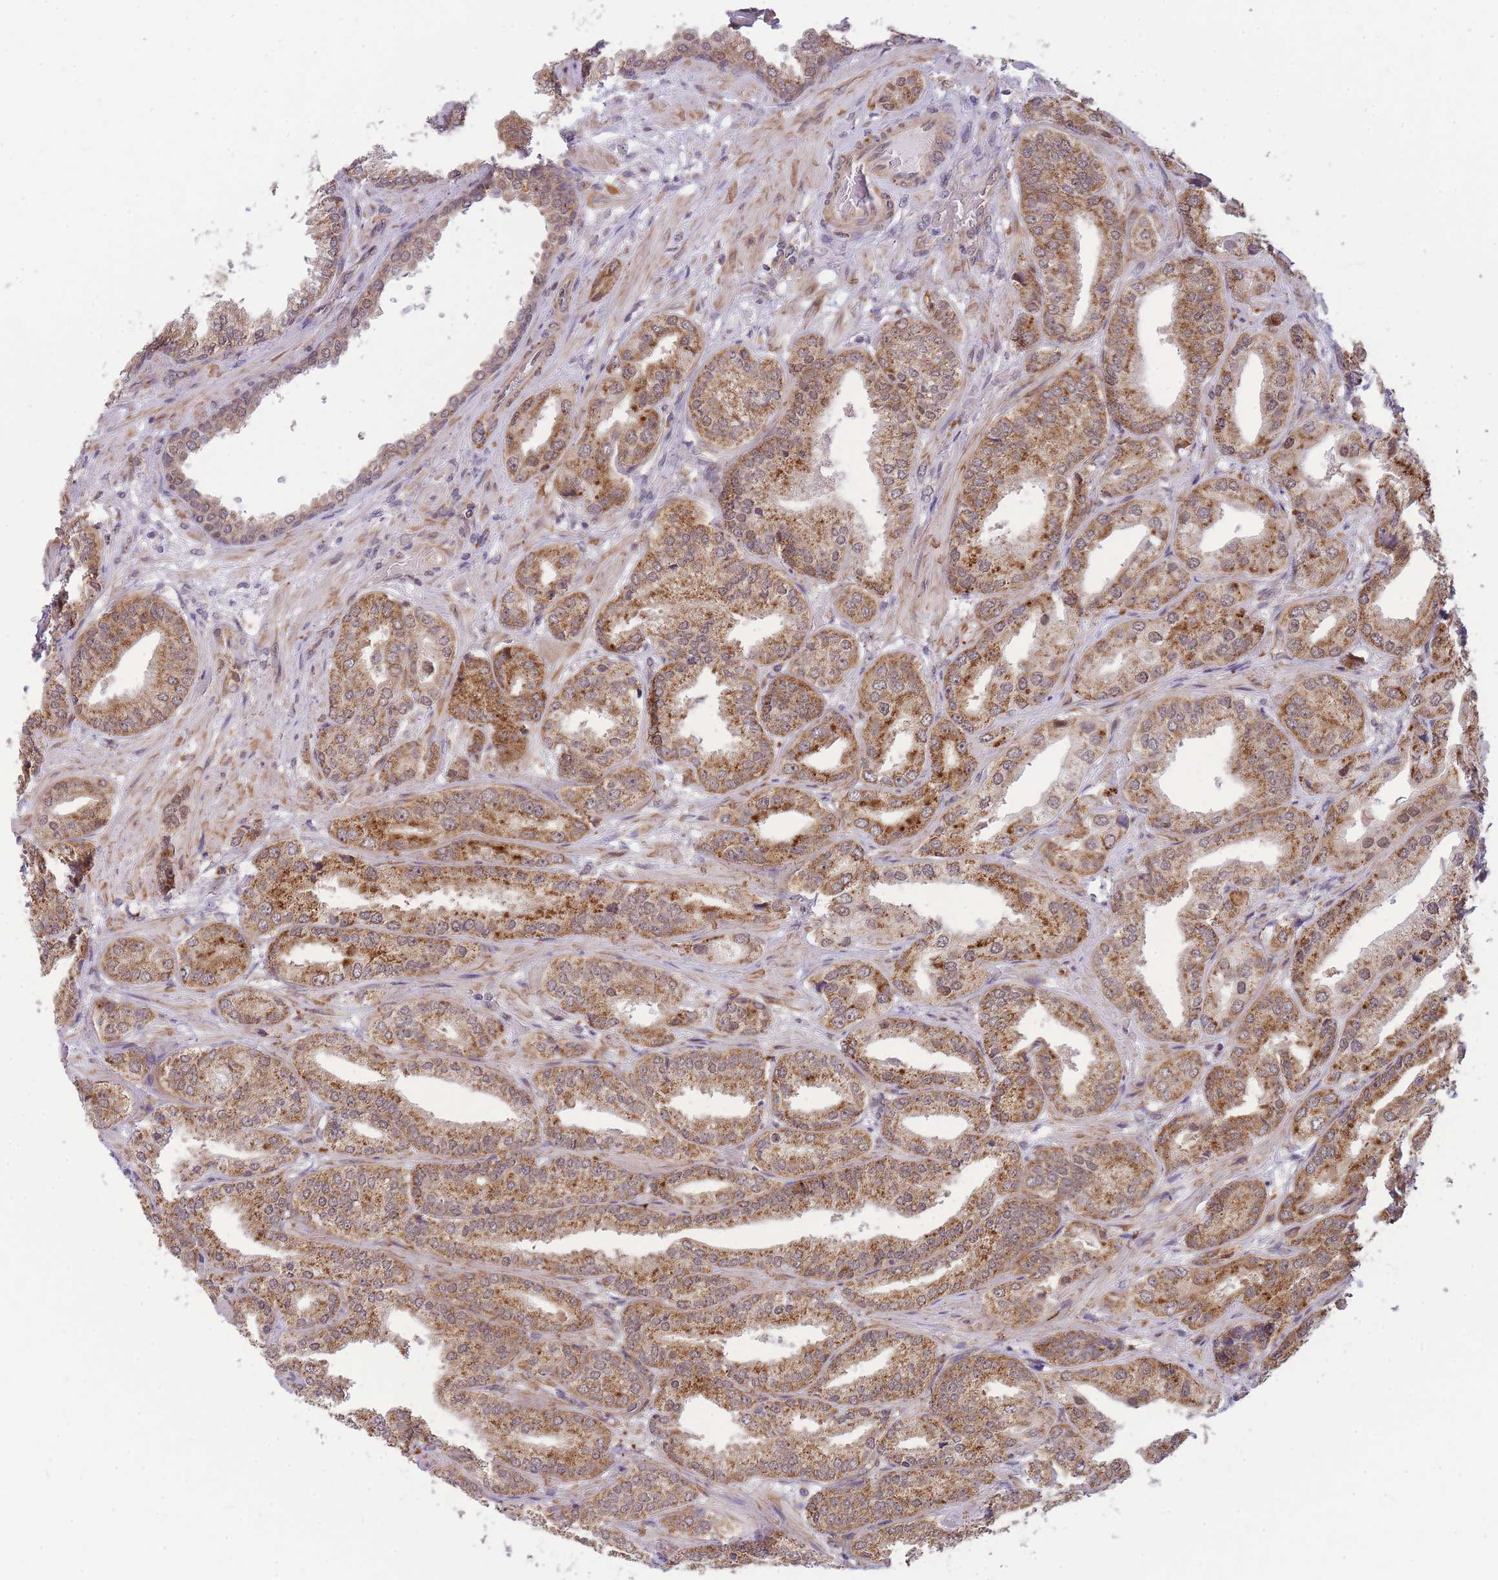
{"staining": {"intensity": "moderate", "quantity": ">75%", "location": "cytoplasmic/membranous"}, "tissue": "prostate cancer", "cell_type": "Tumor cells", "image_type": "cancer", "snomed": [{"axis": "morphology", "description": "Adenocarcinoma, High grade"}, {"axis": "topography", "description": "Prostate"}], "caption": "A brown stain highlights moderate cytoplasmic/membranous positivity of a protein in human prostate cancer tumor cells.", "gene": "MRPL23", "patient": {"sex": "male", "age": 63}}